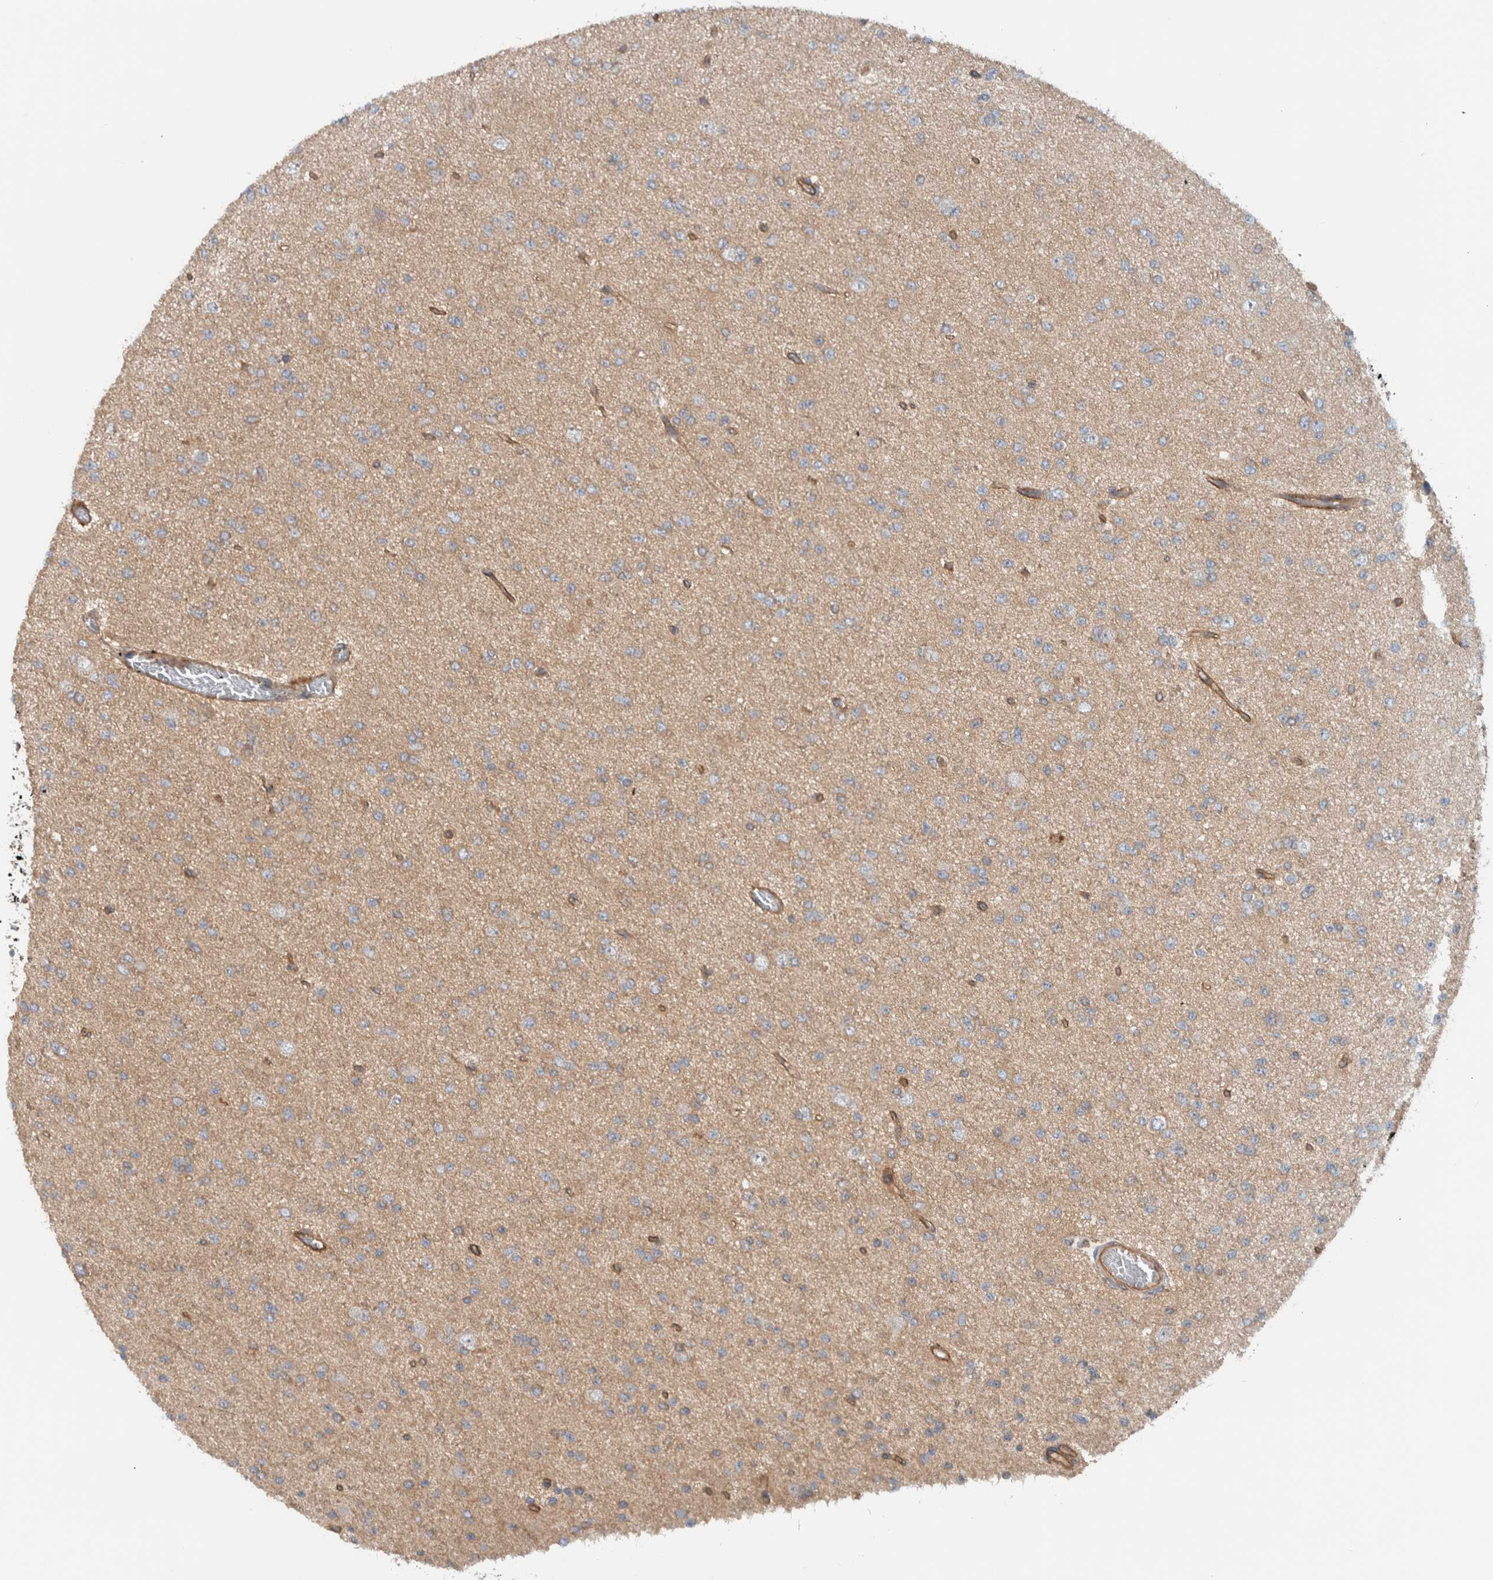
{"staining": {"intensity": "weak", "quantity": "<25%", "location": "cytoplasmic/membranous"}, "tissue": "glioma", "cell_type": "Tumor cells", "image_type": "cancer", "snomed": [{"axis": "morphology", "description": "Glioma, malignant, Low grade"}, {"axis": "topography", "description": "Brain"}], "caption": "Tumor cells show no significant staining in glioma.", "gene": "MPRIP", "patient": {"sex": "female", "age": 22}}